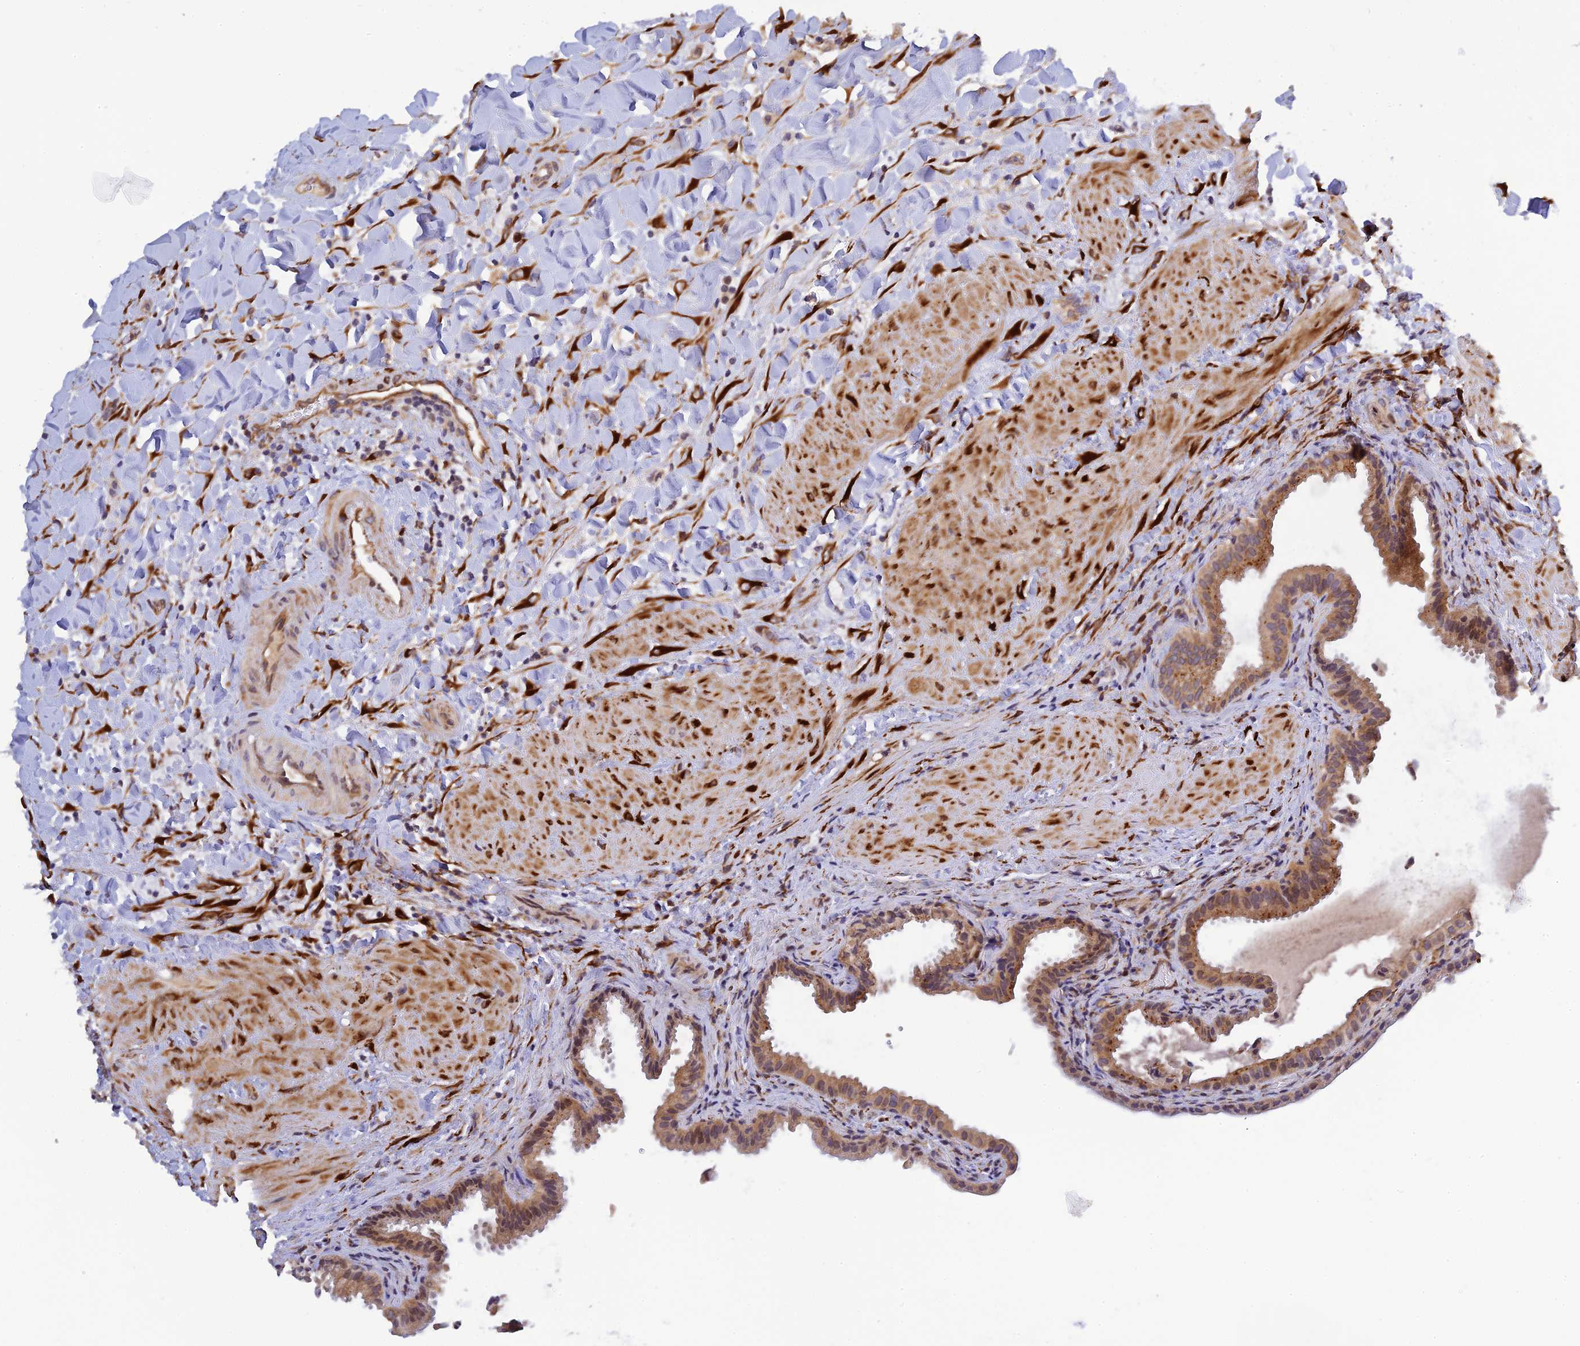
{"staining": {"intensity": "weak", "quantity": ">75%", "location": "cytoplasmic/membranous"}, "tissue": "gallbladder", "cell_type": "Glandular cells", "image_type": "normal", "snomed": [{"axis": "morphology", "description": "Normal tissue, NOS"}, {"axis": "topography", "description": "Gallbladder"}], "caption": "Weak cytoplasmic/membranous protein positivity is appreciated in about >75% of glandular cells in gallbladder.", "gene": "P3H3", "patient": {"sex": "male", "age": 24}}